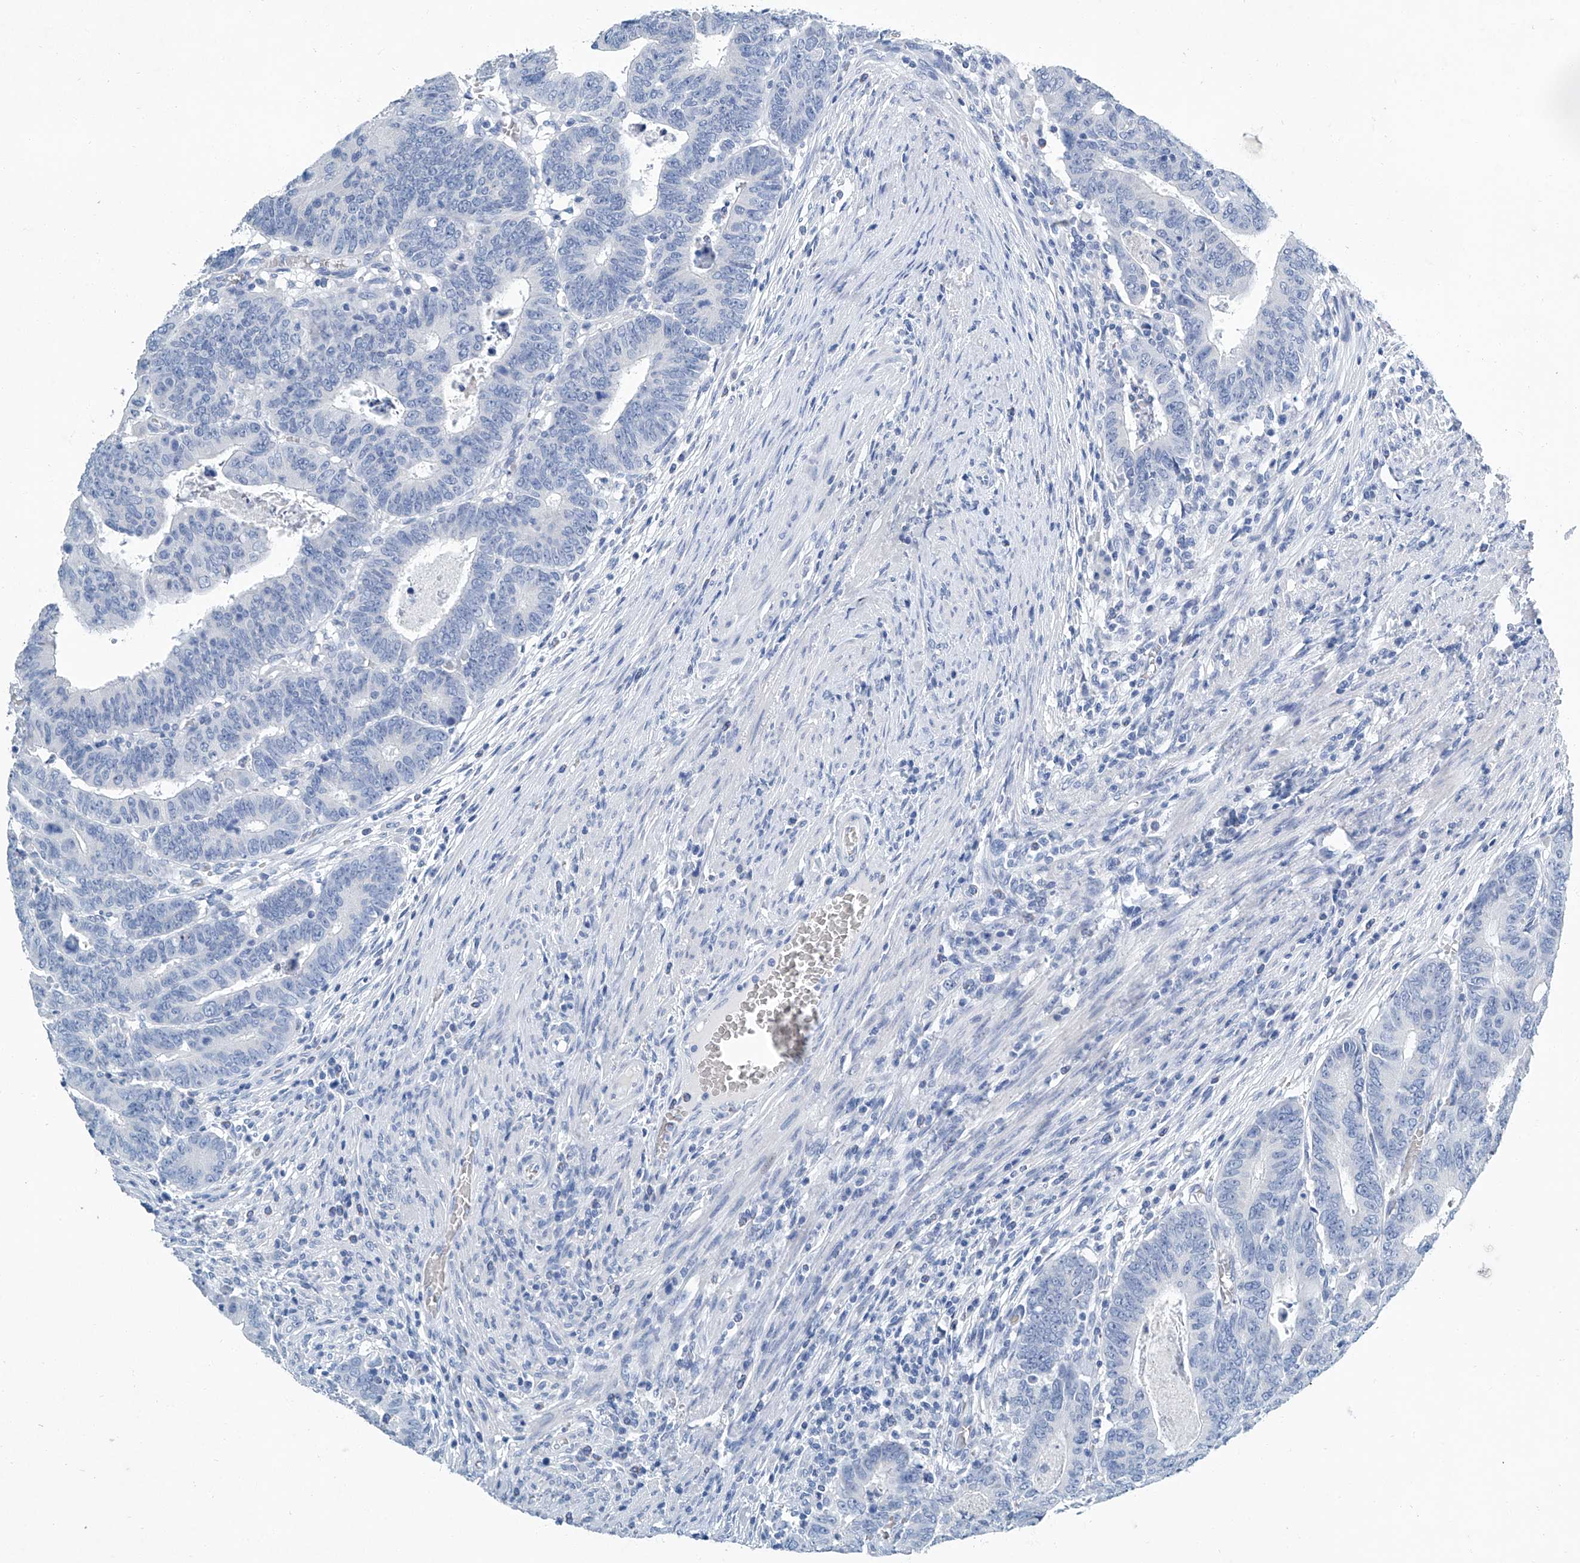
{"staining": {"intensity": "negative", "quantity": "none", "location": "none"}, "tissue": "colorectal cancer", "cell_type": "Tumor cells", "image_type": "cancer", "snomed": [{"axis": "morphology", "description": "Normal tissue, NOS"}, {"axis": "morphology", "description": "Adenocarcinoma, NOS"}, {"axis": "topography", "description": "Rectum"}], "caption": "Tumor cells are negative for brown protein staining in adenocarcinoma (colorectal). The staining was performed using DAB to visualize the protein expression in brown, while the nuclei were stained in blue with hematoxylin (Magnification: 20x).", "gene": "CYP2A7", "patient": {"sex": "female", "age": 65}}